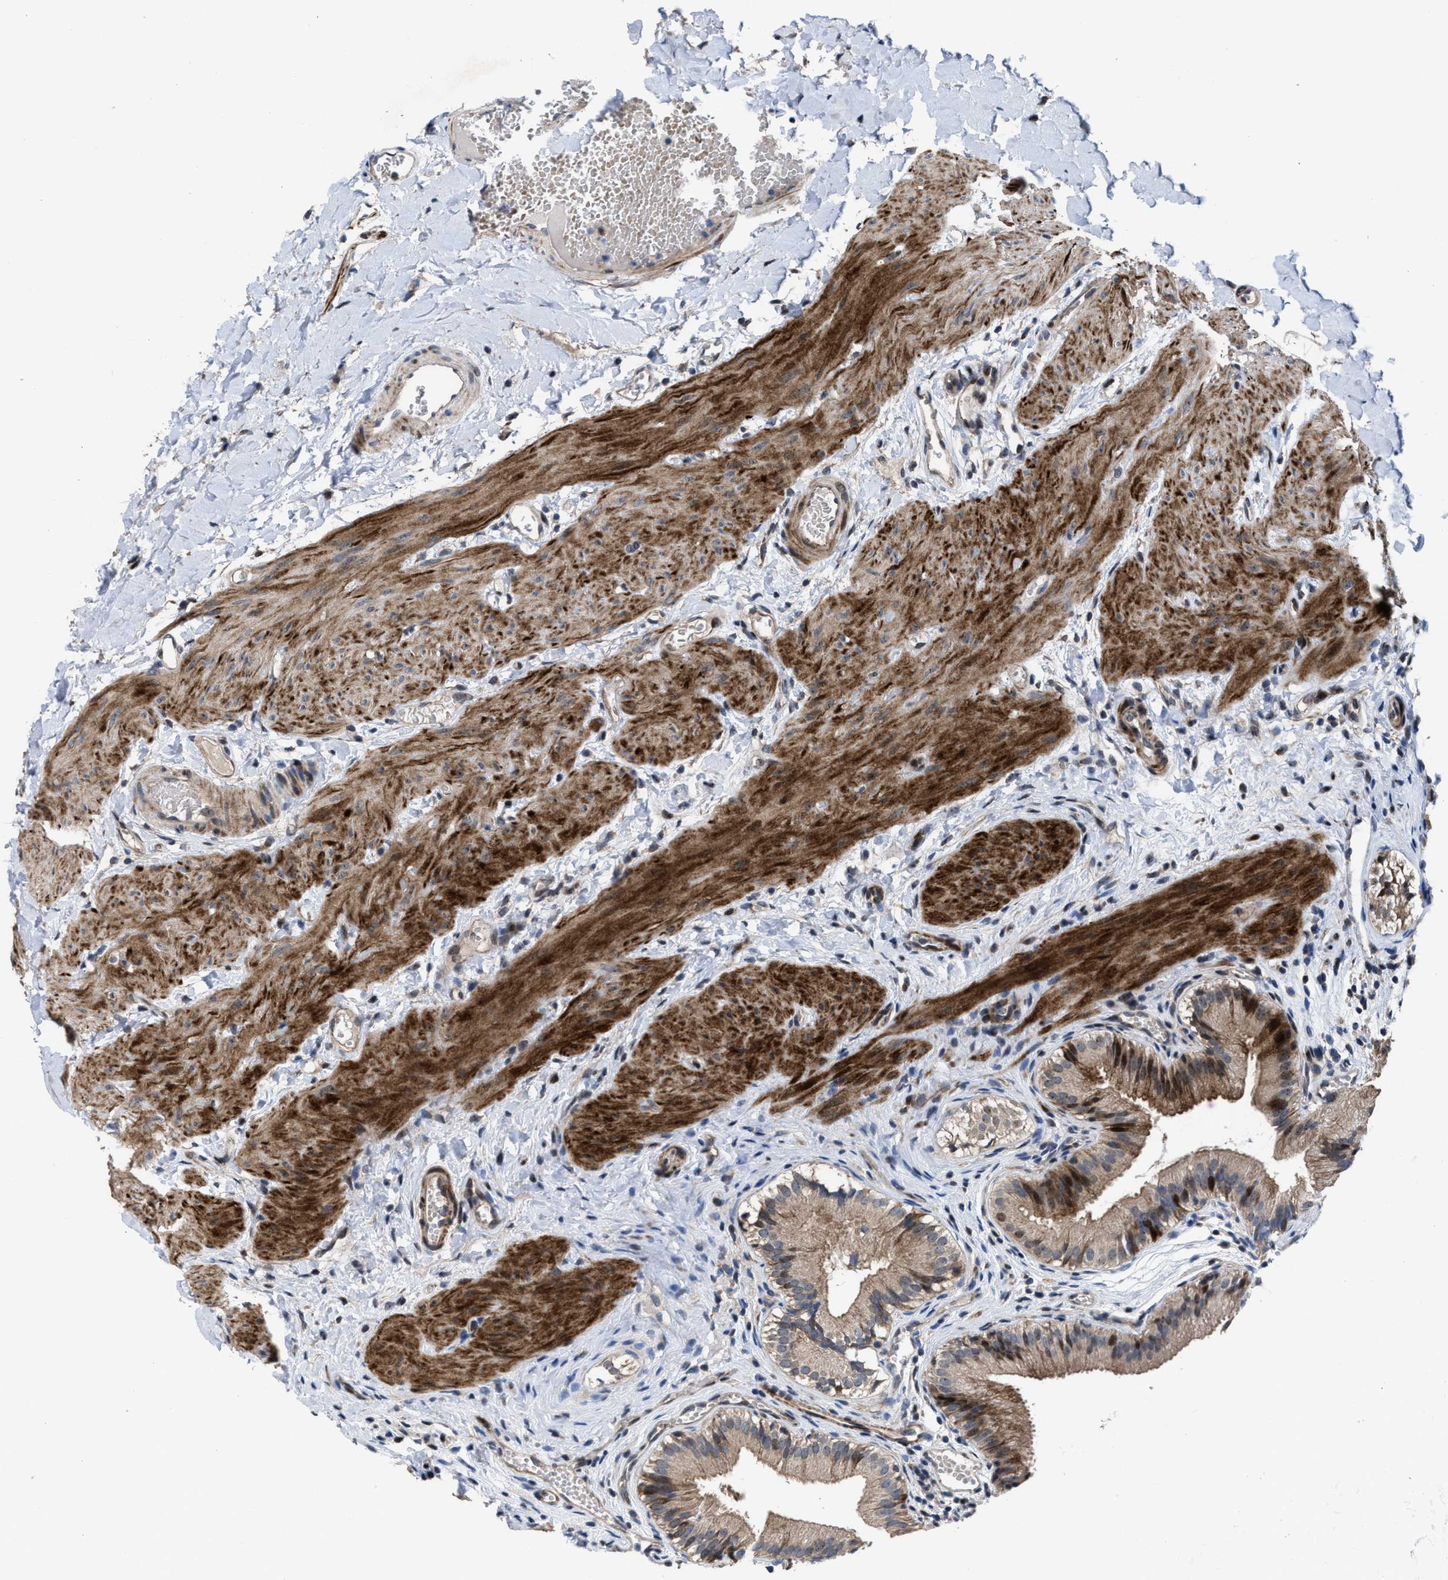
{"staining": {"intensity": "moderate", "quantity": ">75%", "location": "cytoplasmic/membranous,nuclear"}, "tissue": "gallbladder", "cell_type": "Glandular cells", "image_type": "normal", "snomed": [{"axis": "morphology", "description": "Normal tissue, NOS"}, {"axis": "topography", "description": "Gallbladder"}], "caption": "Glandular cells demonstrate moderate cytoplasmic/membranous,nuclear staining in approximately >75% of cells in benign gallbladder.", "gene": "HAUS6", "patient": {"sex": "female", "age": 26}}